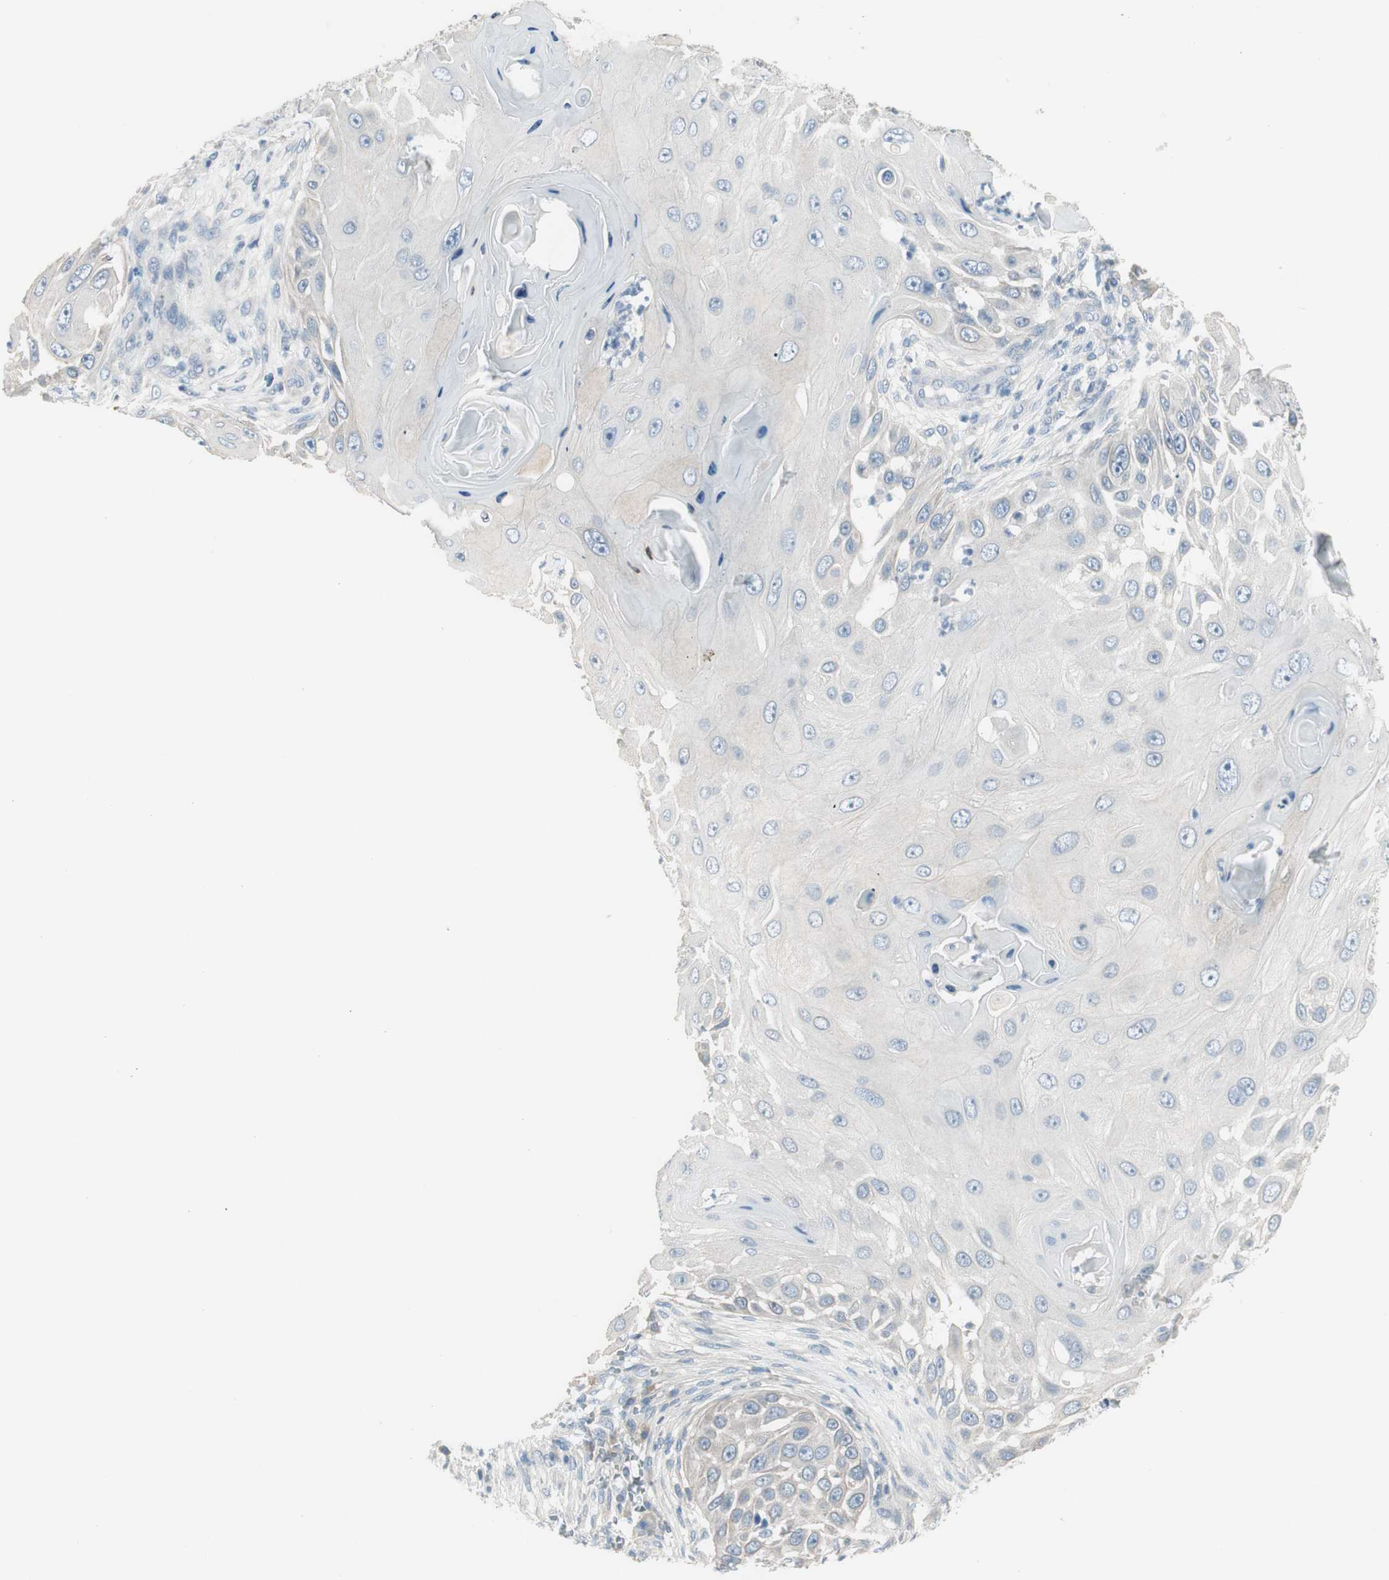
{"staining": {"intensity": "negative", "quantity": "none", "location": "none"}, "tissue": "skin cancer", "cell_type": "Tumor cells", "image_type": "cancer", "snomed": [{"axis": "morphology", "description": "Squamous cell carcinoma, NOS"}, {"axis": "topography", "description": "Skin"}], "caption": "Tumor cells show no significant protein positivity in skin cancer (squamous cell carcinoma).", "gene": "EVA1A", "patient": {"sex": "female", "age": 44}}